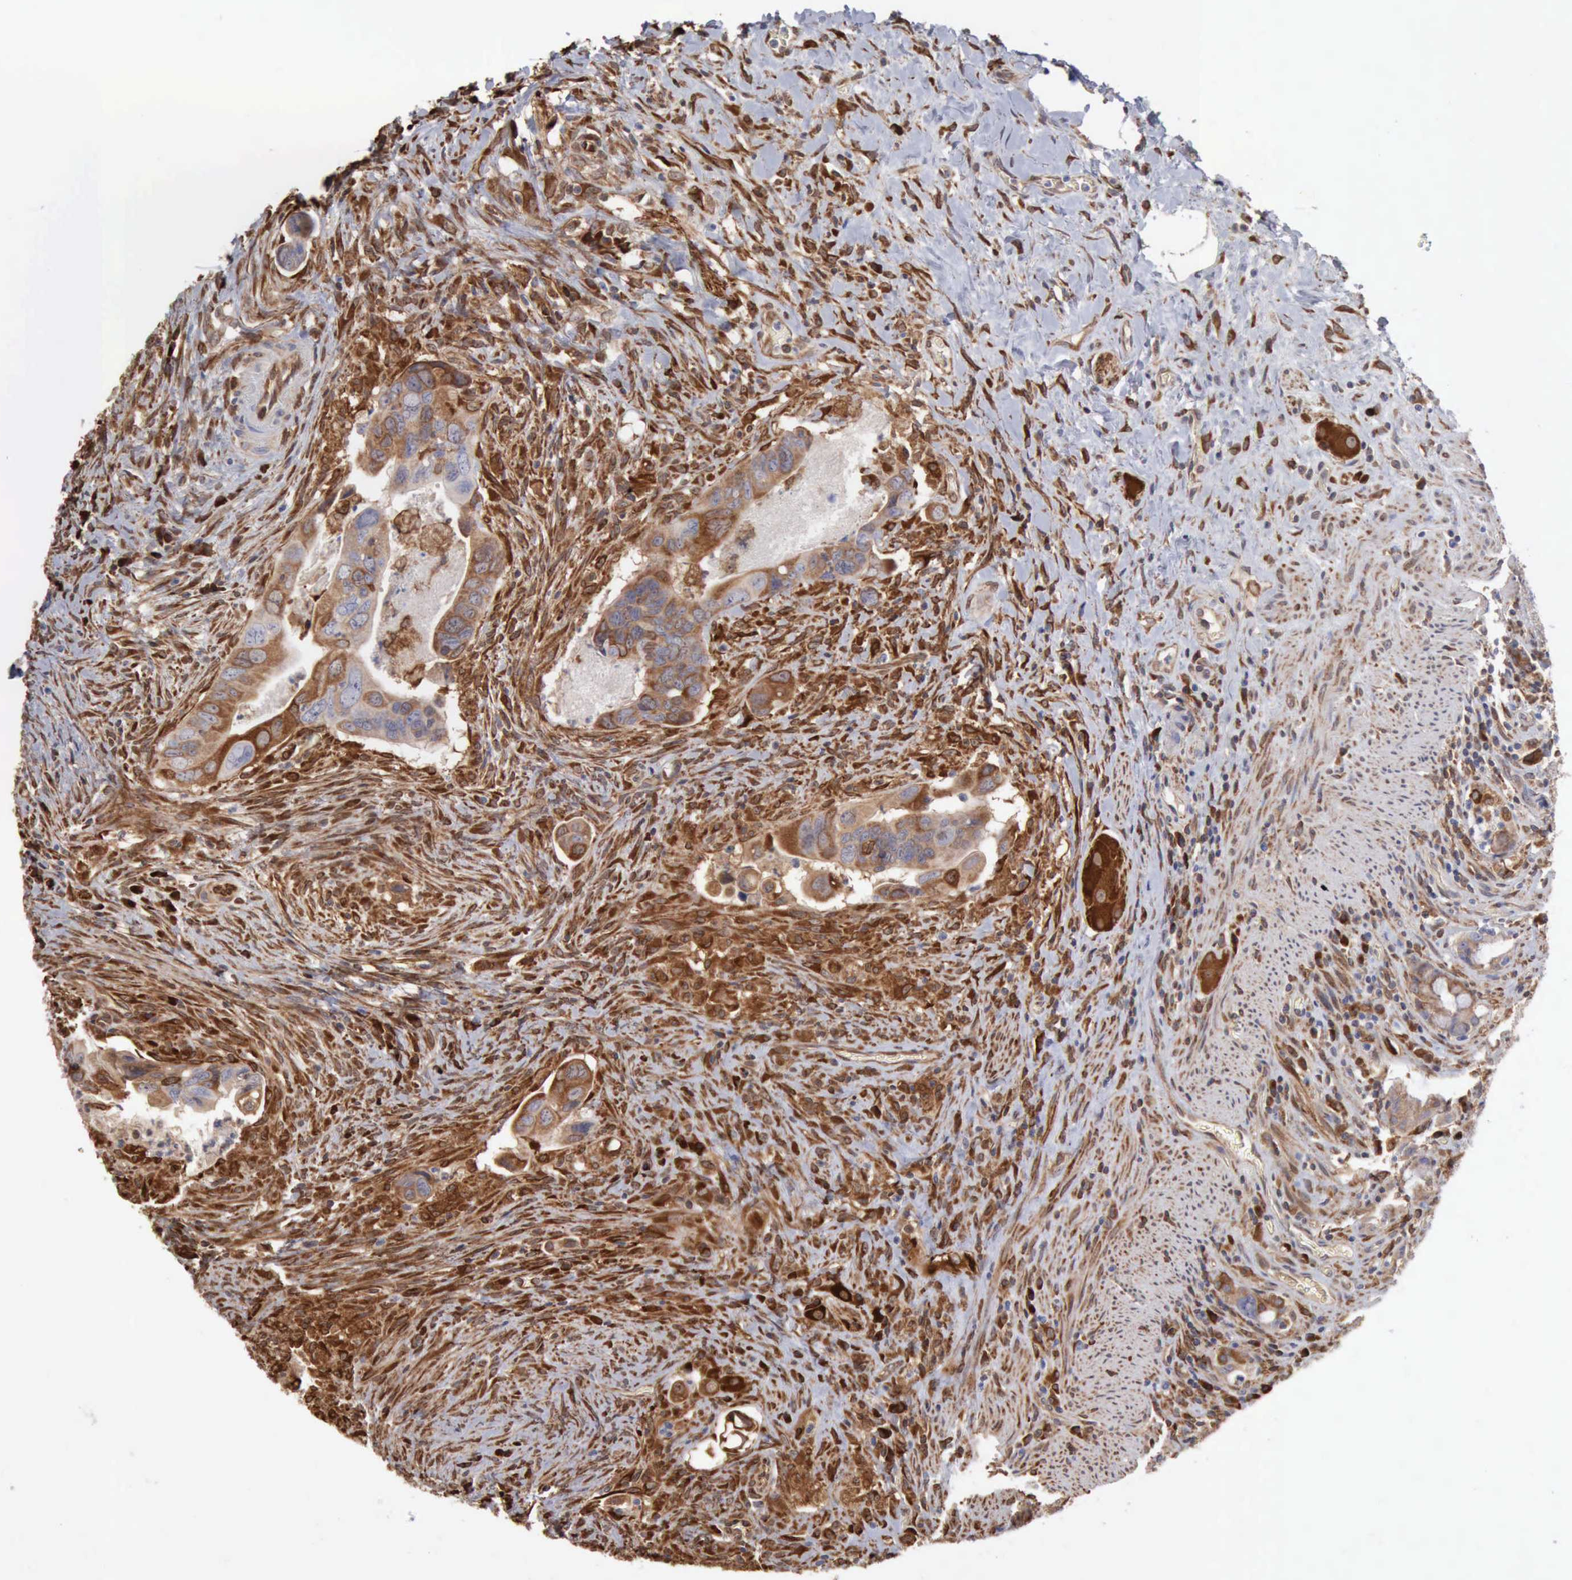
{"staining": {"intensity": "moderate", "quantity": ">75%", "location": "cytoplasmic/membranous"}, "tissue": "colorectal cancer", "cell_type": "Tumor cells", "image_type": "cancer", "snomed": [{"axis": "morphology", "description": "Adenocarcinoma, NOS"}, {"axis": "topography", "description": "Rectum"}], "caption": "Colorectal cancer stained with DAB (3,3'-diaminobenzidine) IHC exhibits medium levels of moderate cytoplasmic/membranous expression in approximately >75% of tumor cells.", "gene": "APOL2", "patient": {"sex": "male", "age": 53}}